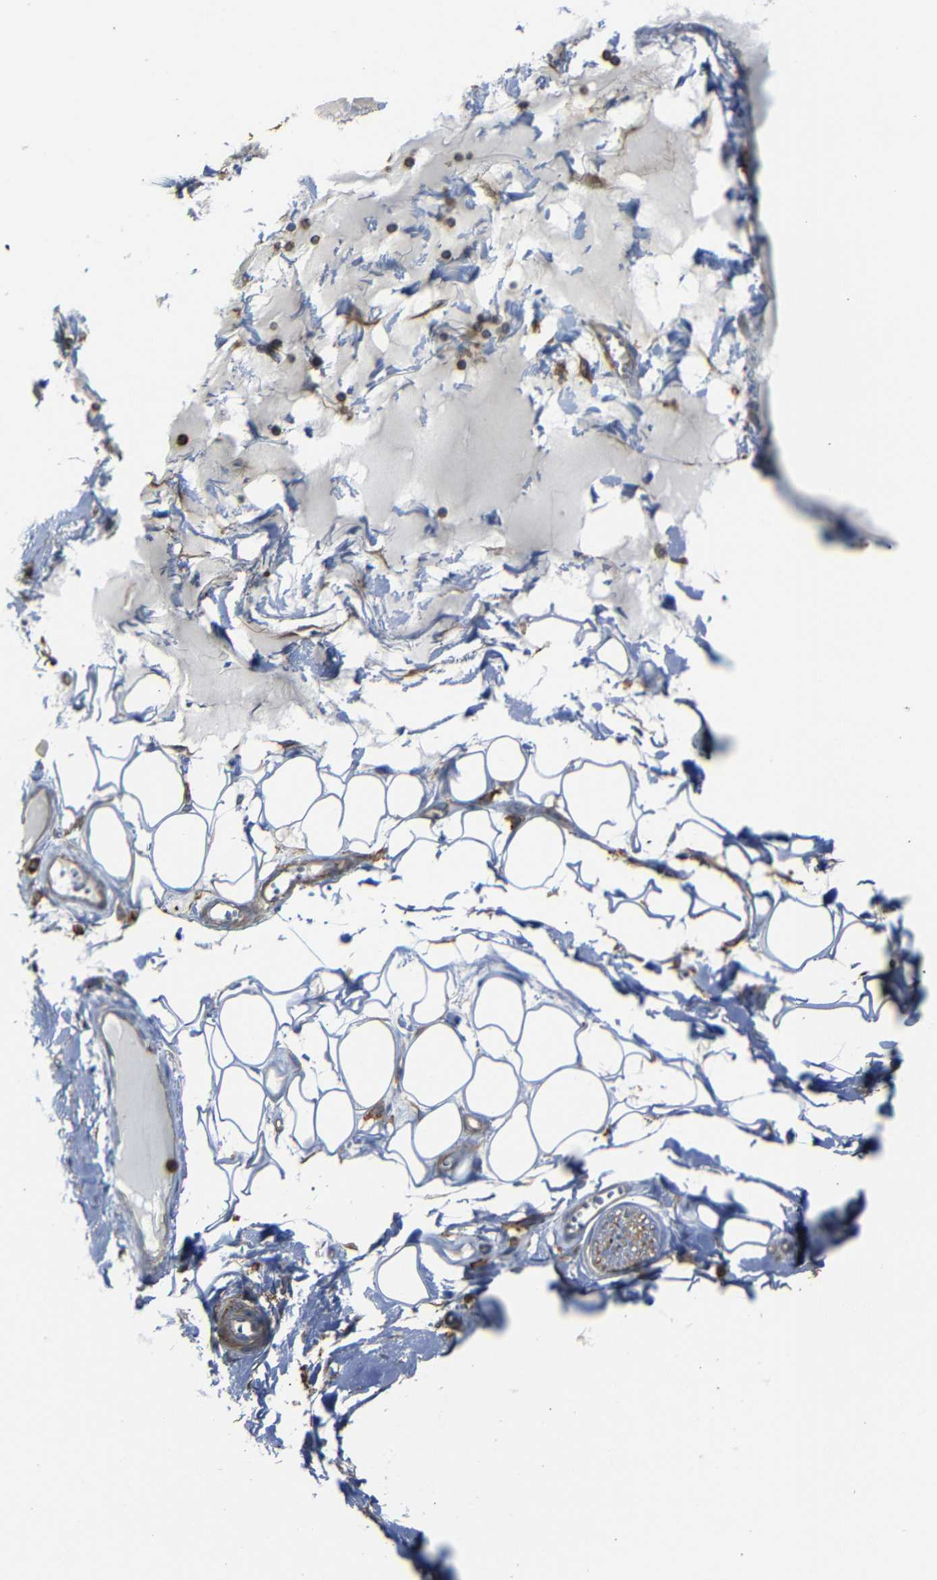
{"staining": {"intensity": "negative", "quantity": "none", "location": "none"}, "tissue": "adipose tissue", "cell_type": "Adipocytes", "image_type": "normal", "snomed": [{"axis": "morphology", "description": "Normal tissue, NOS"}, {"axis": "morphology", "description": "Inflammation, NOS"}, {"axis": "topography", "description": "Salivary gland"}, {"axis": "topography", "description": "Peripheral nerve tissue"}], "caption": "Immunohistochemistry micrograph of unremarkable human adipose tissue stained for a protein (brown), which demonstrates no expression in adipocytes. The staining is performed using DAB (3,3'-diaminobenzidine) brown chromogen with nuclei counter-stained in using hematoxylin.", "gene": "ADGRE5", "patient": {"sex": "female", "age": 75}}